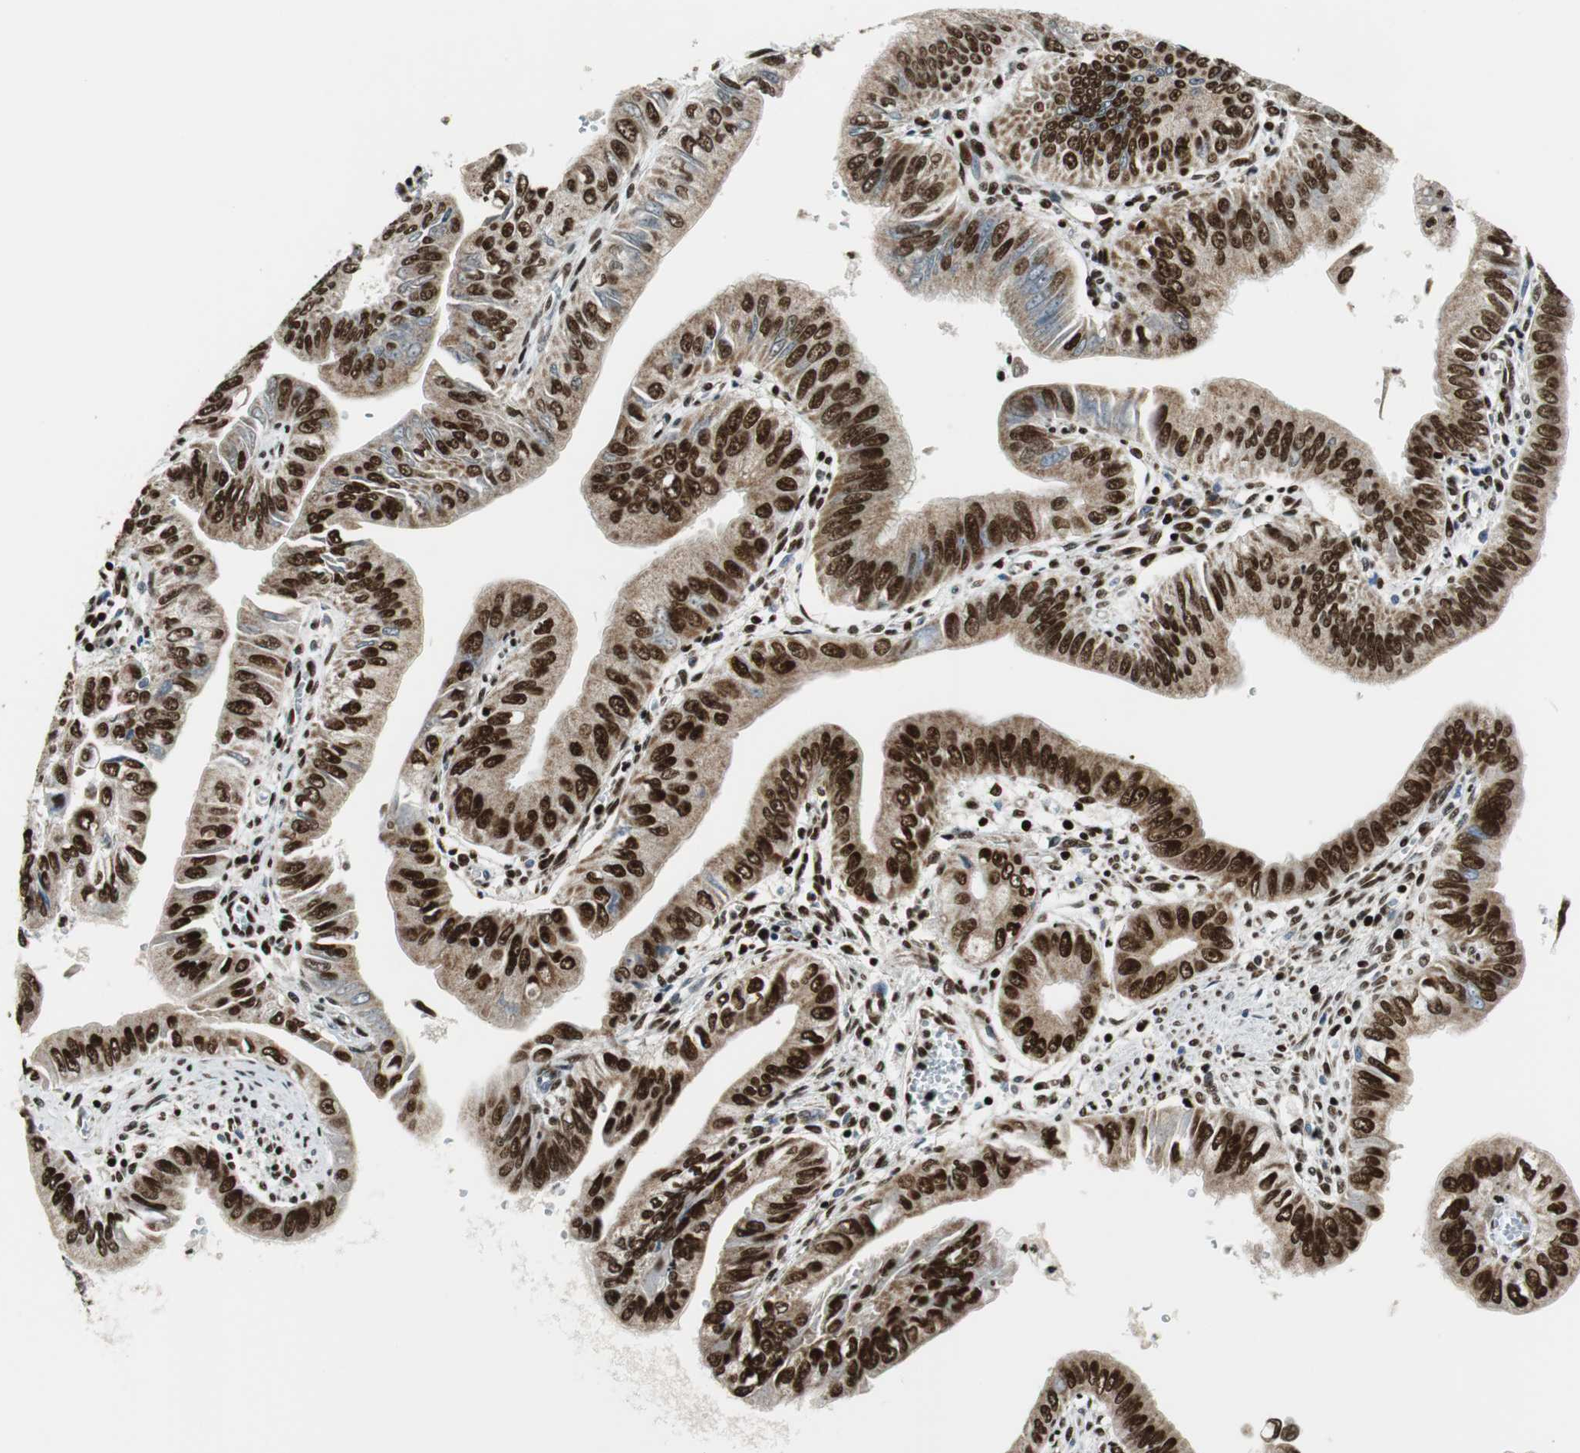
{"staining": {"intensity": "strong", "quantity": ">75%", "location": "nuclear"}, "tissue": "pancreatic cancer", "cell_type": "Tumor cells", "image_type": "cancer", "snomed": [{"axis": "morphology", "description": "Normal tissue, NOS"}, {"axis": "topography", "description": "Lymph node"}], "caption": "High-magnification brightfield microscopy of pancreatic cancer stained with DAB (brown) and counterstained with hematoxylin (blue). tumor cells exhibit strong nuclear staining is identified in approximately>75% of cells.", "gene": "HDAC1", "patient": {"sex": "male", "age": 50}}